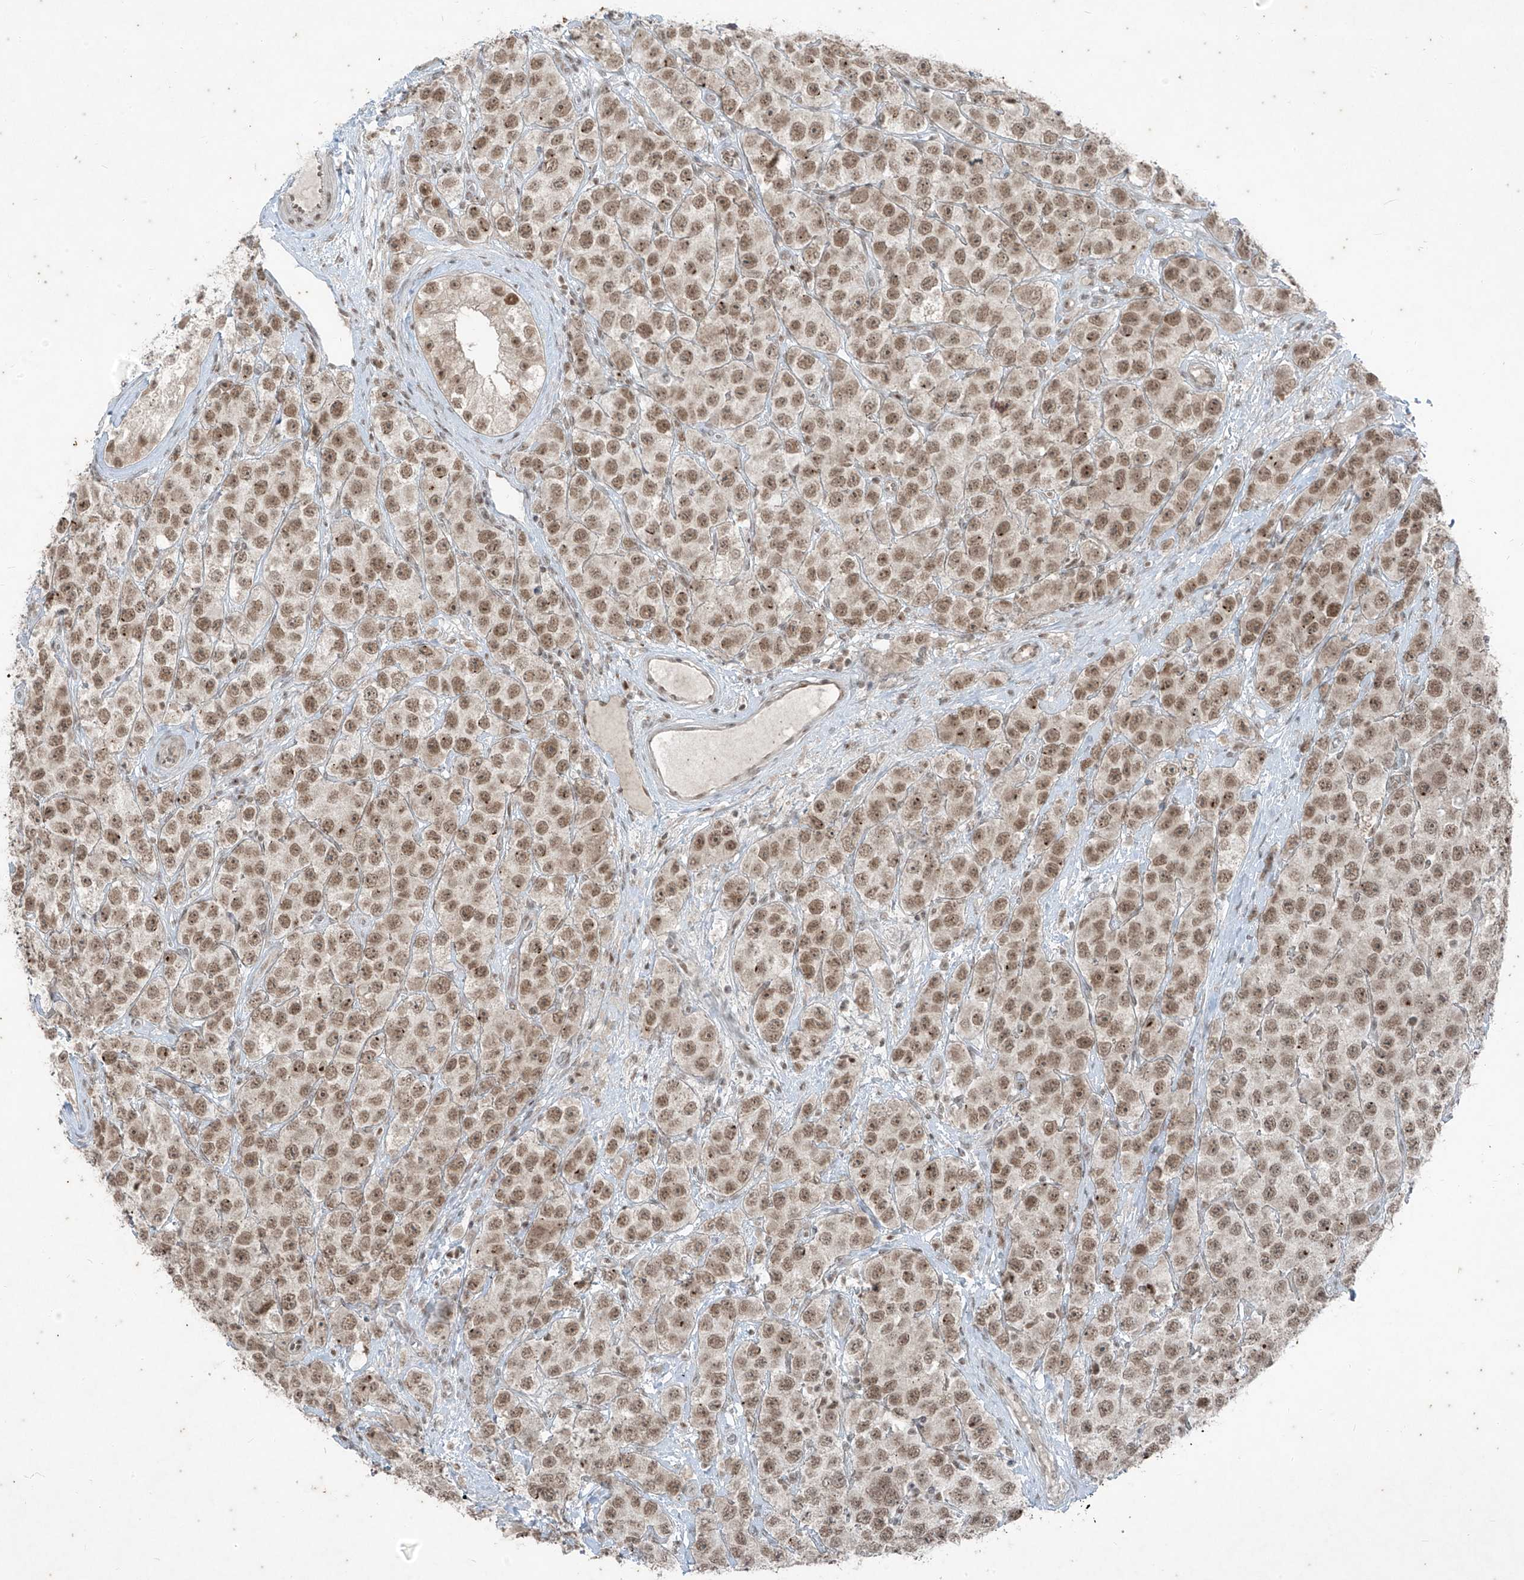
{"staining": {"intensity": "moderate", "quantity": ">75%", "location": "nuclear"}, "tissue": "testis cancer", "cell_type": "Tumor cells", "image_type": "cancer", "snomed": [{"axis": "morphology", "description": "Seminoma, NOS"}, {"axis": "topography", "description": "Testis"}], "caption": "Immunohistochemistry of testis cancer shows medium levels of moderate nuclear staining in about >75% of tumor cells. (DAB (3,3'-diaminobenzidine) IHC with brightfield microscopy, high magnification).", "gene": "ZNF354B", "patient": {"sex": "male", "age": 28}}